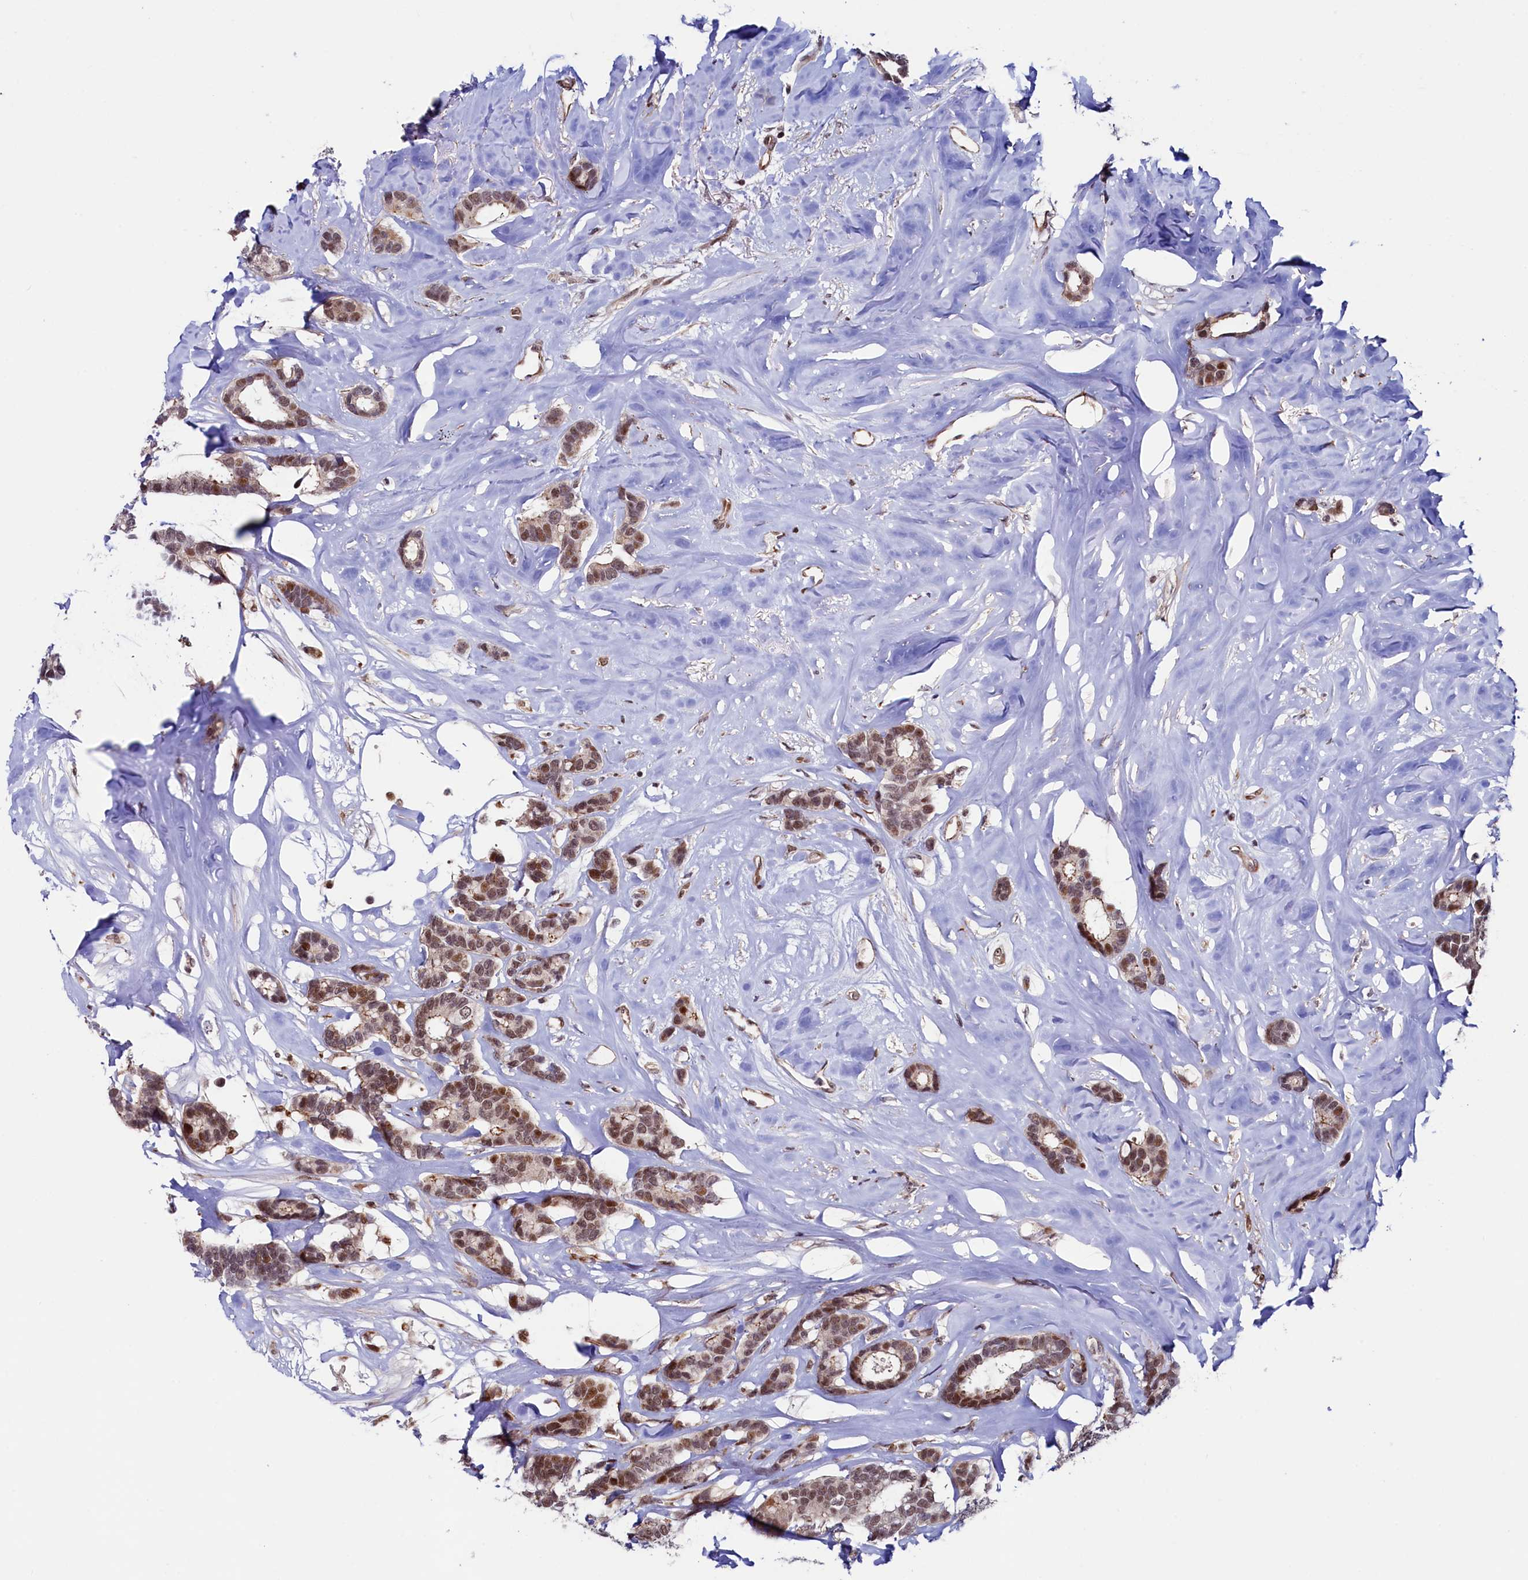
{"staining": {"intensity": "moderate", "quantity": ">75%", "location": "nuclear"}, "tissue": "breast cancer", "cell_type": "Tumor cells", "image_type": "cancer", "snomed": [{"axis": "morphology", "description": "Duct carcinoma"}, {"axis": "topography", "description": "Breast"}], "caption": "Tumor cells show moderate nuclear staining in about >75% of cells in breast invasive ductal carcinoma.", "gene": "LEO1", "patient": {"sex": "female", "age": 87}}